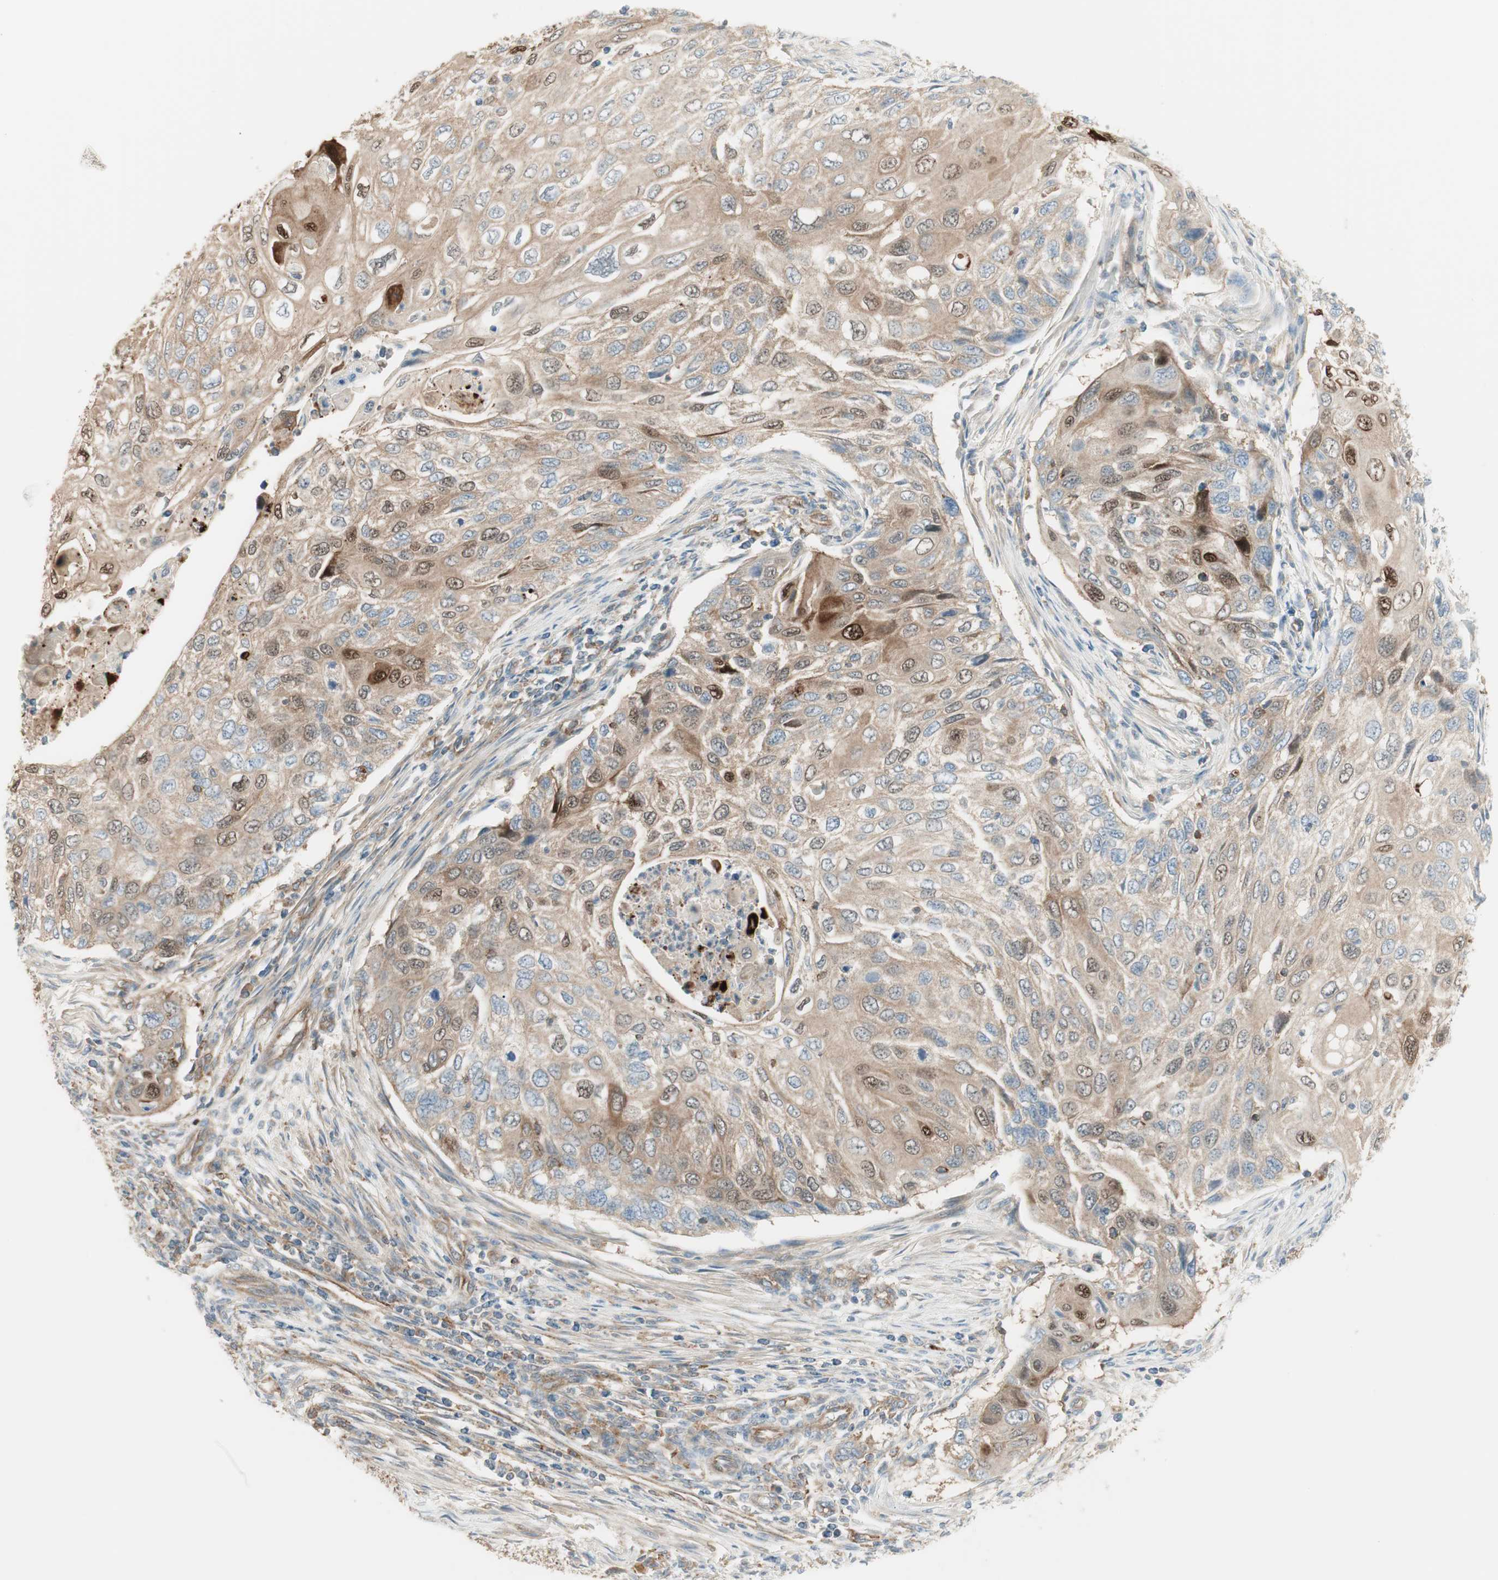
{"staining": {"intensity": "moderate", "quantity": ">75%", "location": "cytoplasmic/membranous"}, "tissue": "cervical cancer", "cell_type": "Tumor cells", "image_type": "cancer", "snomed": [{"axis": "morphology", "description": "Squamous cell carcinoma, NOS"}, {"axis": "topography", "description": "Cervix"}], "caption": "Approximately >75% of tumor cells in cervical squamous cell carcinoma show moderate cytoplasmic/membranous protein staining as visualized by brown immunohistochemical staining.", "gene": "AGFG1", "patient": {"sex": "female", "age": 70}}